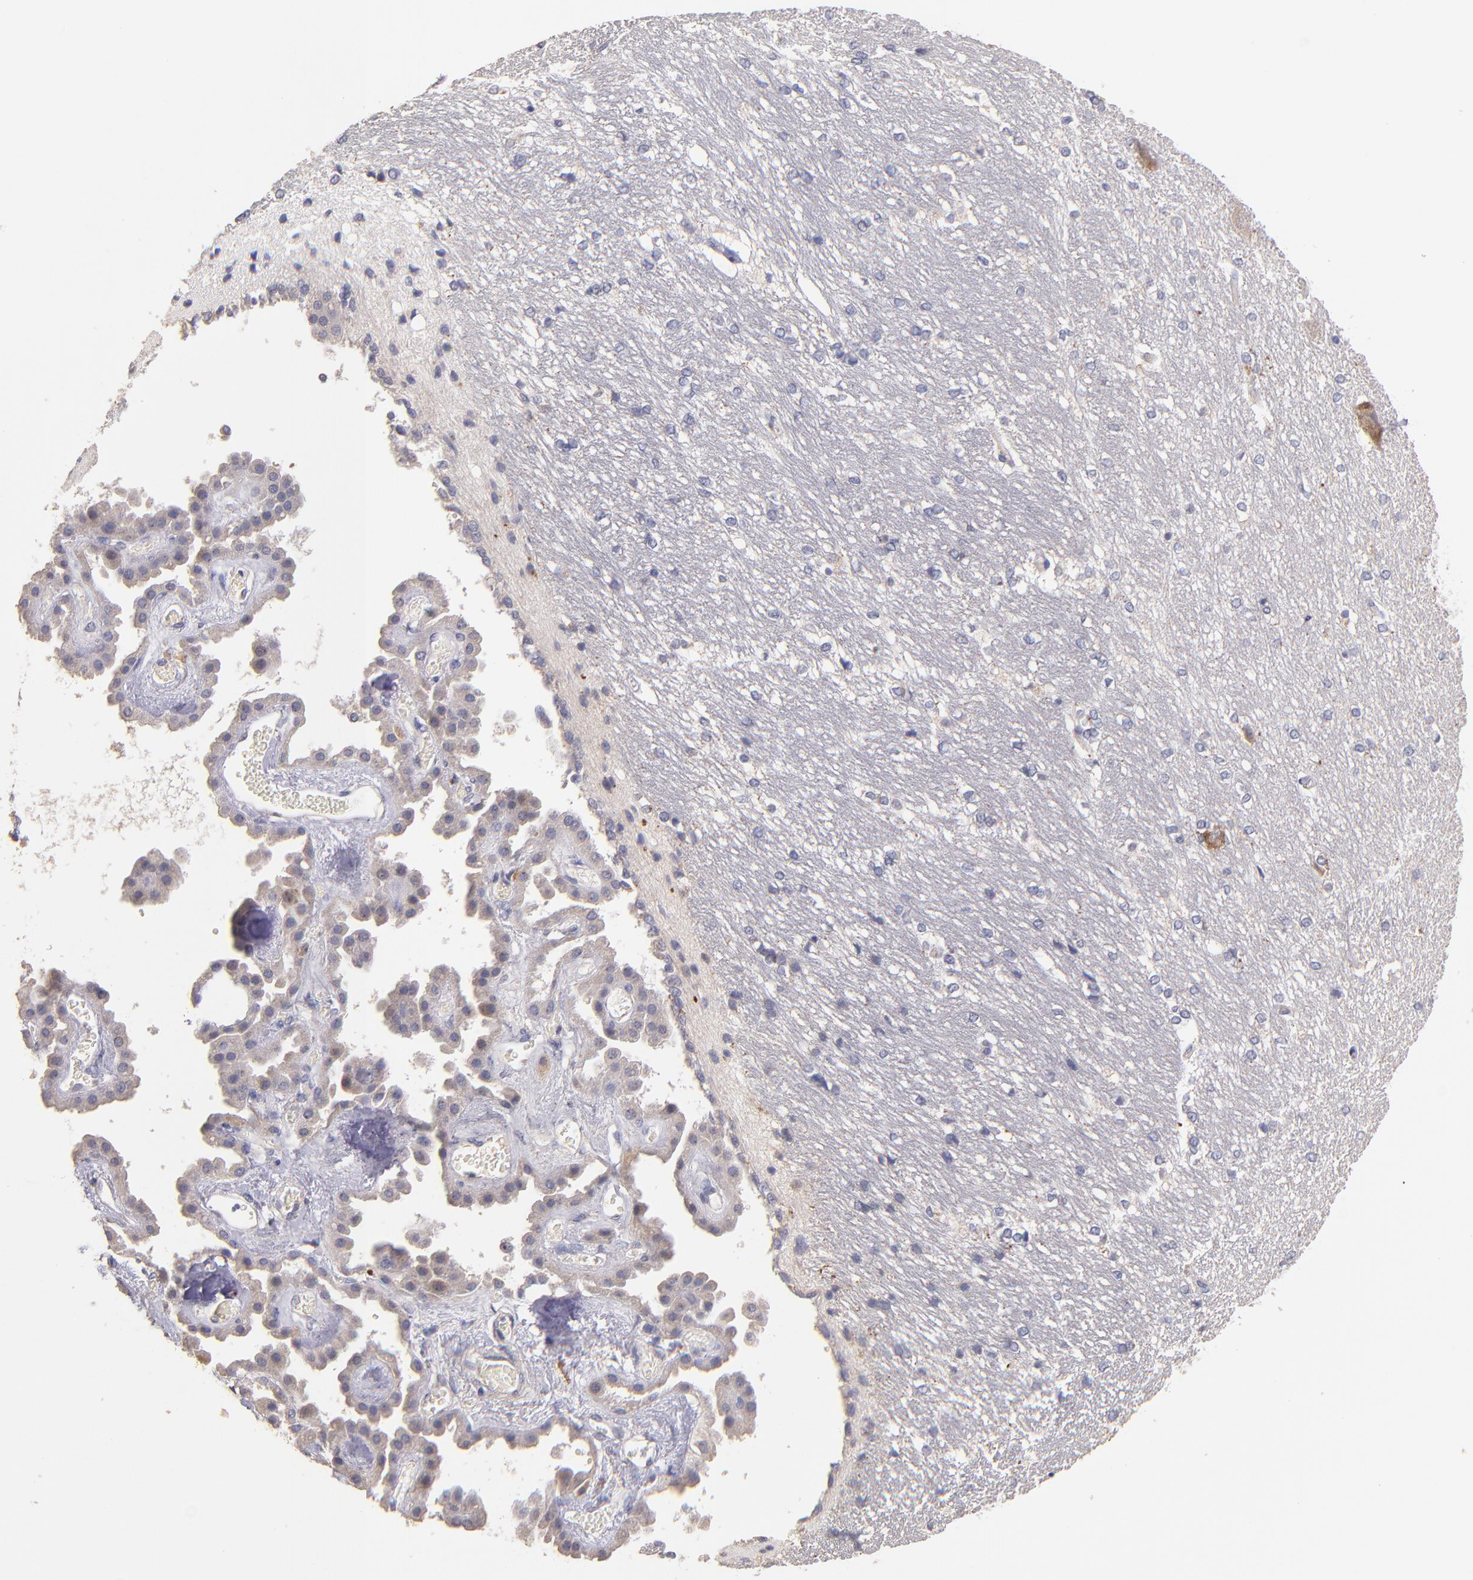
{"staining": {"intensity": "moderate", "quantity": "<25%", "location": "cytoplasmic/membranous"}, "tissue": "hippocampus", "cell_type": "Glial cells", "image_type": "normal", "snomed": [{"axis": "morphology", "description": "Normal tissue, NOS"}, {"axis": "topography", "description": "Hippocampus"}], "caption": "Glial cells display low levels of moderate cytoplasmic/membranous expression in approximately <25% of cells in normal hippocampus.", "gene": "MAGEE1", "patient": {"sex": "female", "age": 19}}